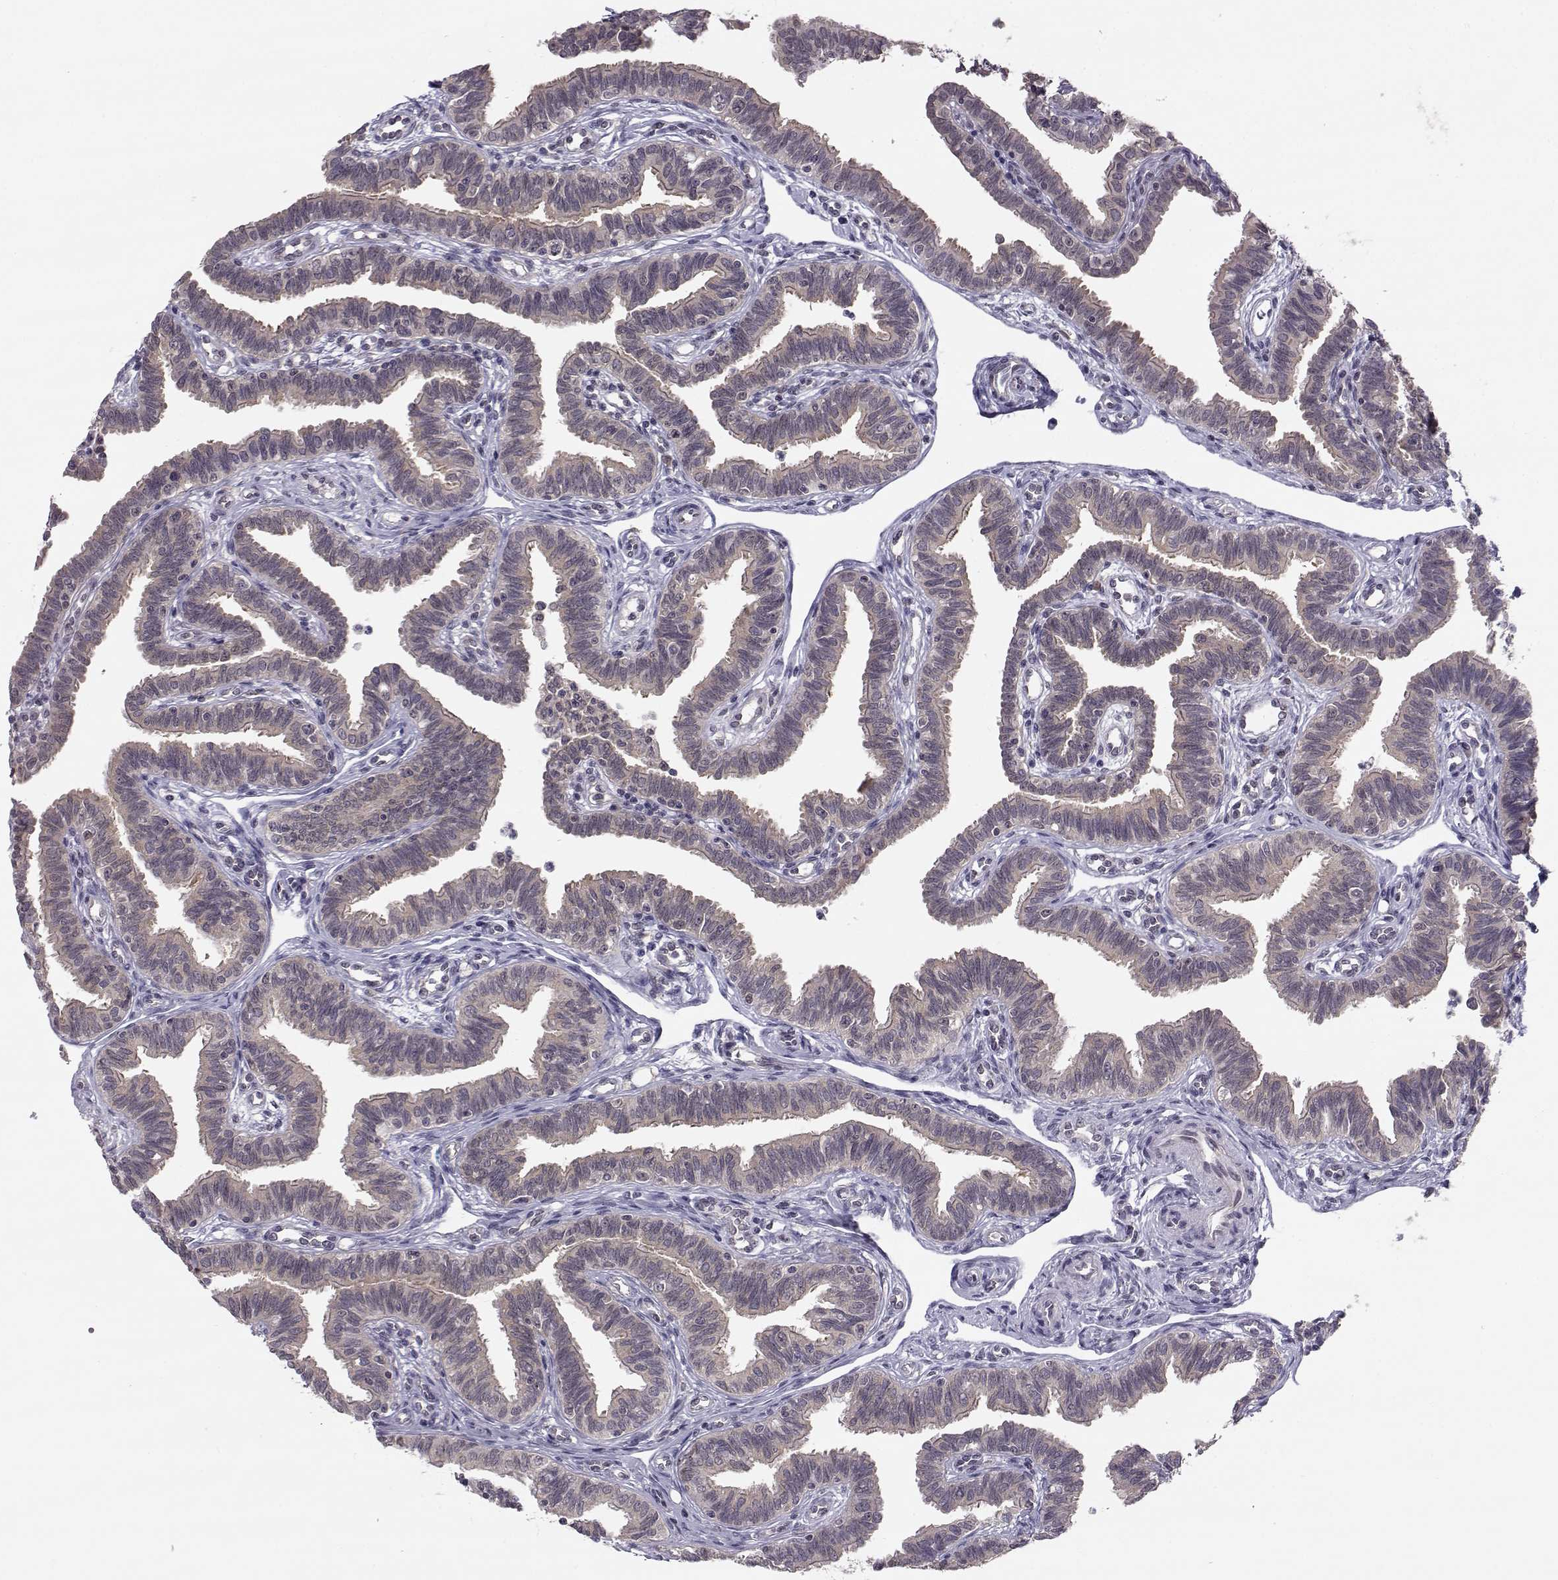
{"staining": {"intensity": "weak", "quantity": ">75%", "location": "cytoplasmic/membranous"}, "tissue": "fallopian tube", "cell_type": "Glandular cells", "image_type": "normal", "snomed": [{"axis": "morphology", "description": "Normal tissue, NOS"}, {"axis": "topography", "description": "Fallopian tube"}], "caption": "Approximately >75% of glandular cells in normal fallopian tube demonstrate weak cytoplasmic/membranous protein staining as visualized by brown immunohistochemical staining.", "gene": "KIF13B", "patient": {"sex": "female", "age": 36}}